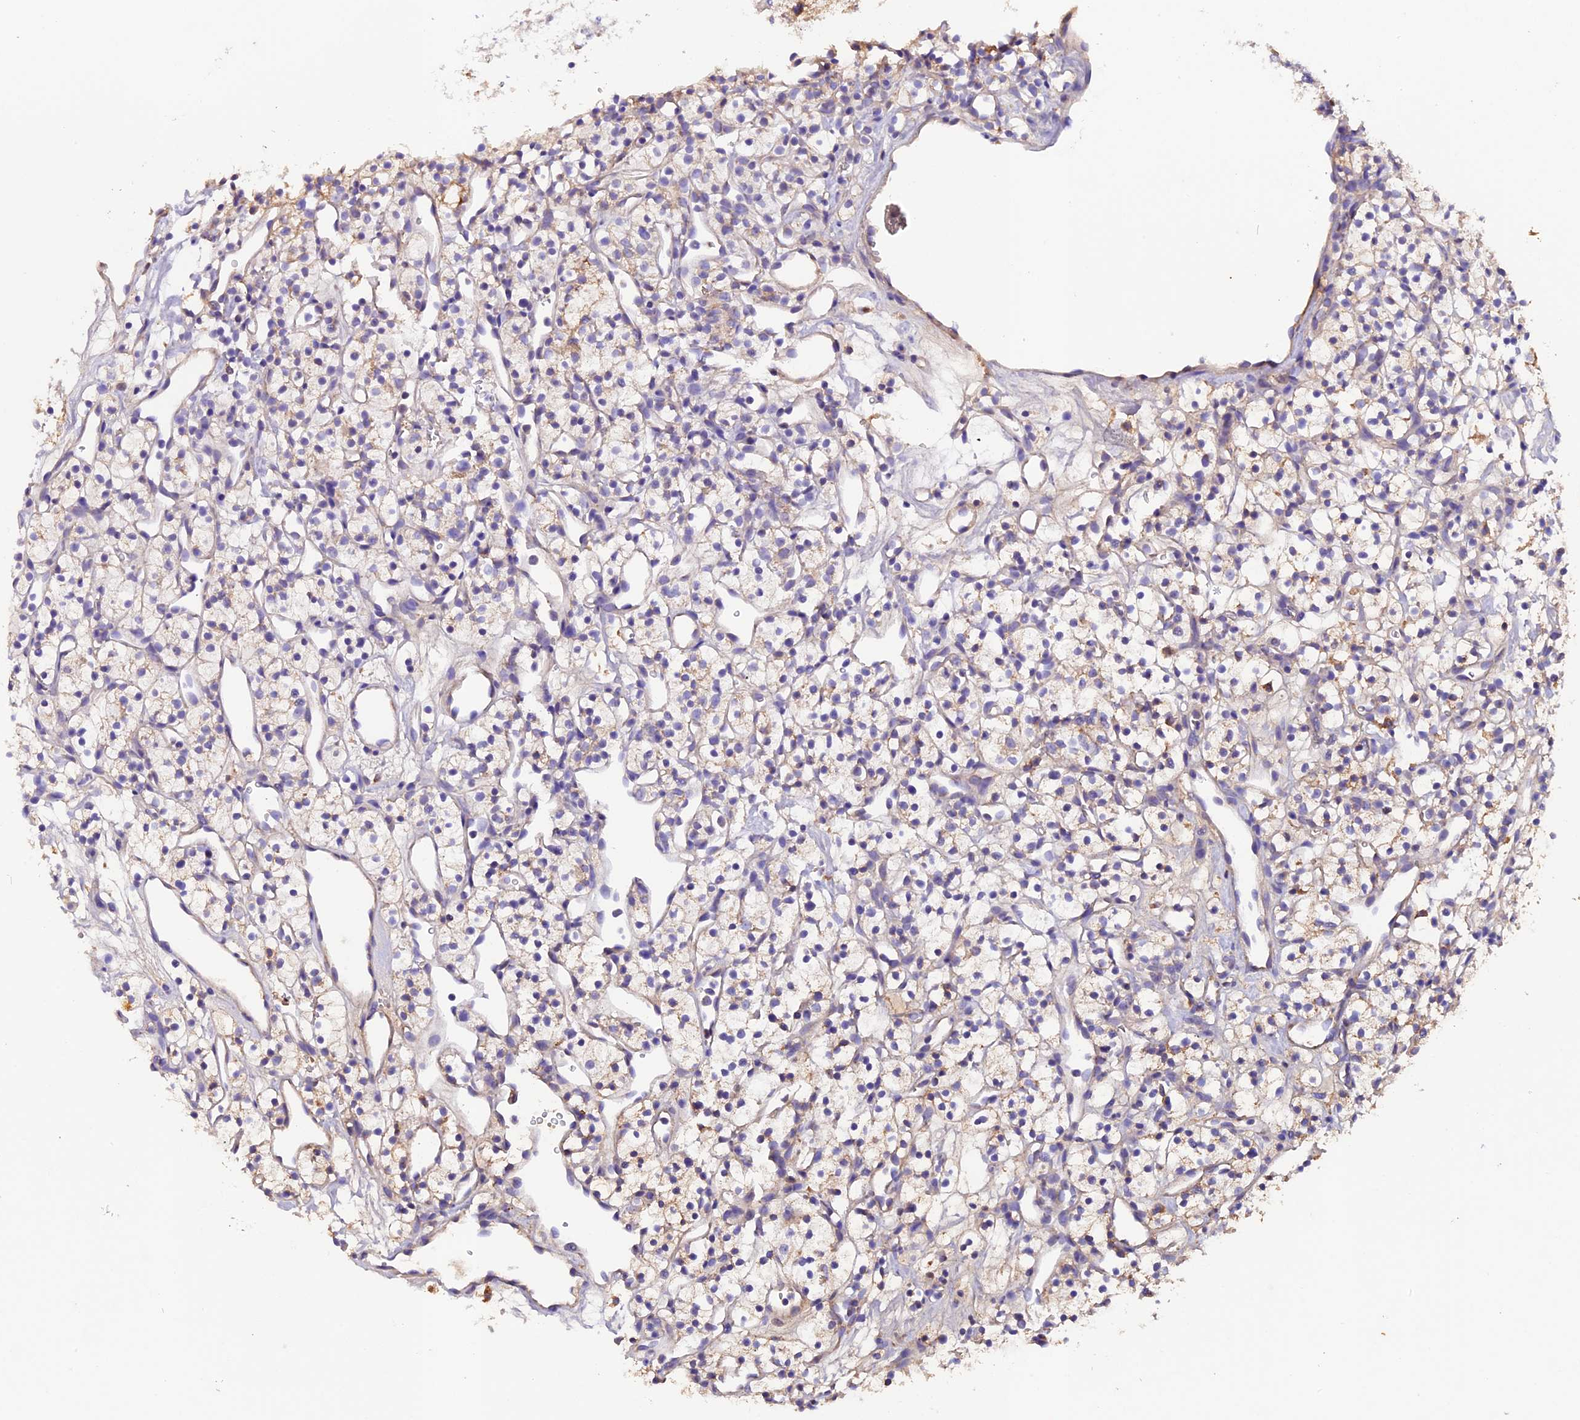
{"staining": {"intensity": "weak", "quantity": "<25%", "location": "cytoplasmic/membranous"}, "tissue": "renal cancer", "cell_type": "Tumor cells", "image_type": "cancer", "snomed": [{"axis": "morphology", "description": "Adenocarcinoma, NOS"}, {"axis": "topography", "description": "Kidney"}], "caption": "There is no significant expression in tumor cells of adenocarcinoma (renal).", "gene": "SIX5", "patient": {"sex": "female", "age": 57}}